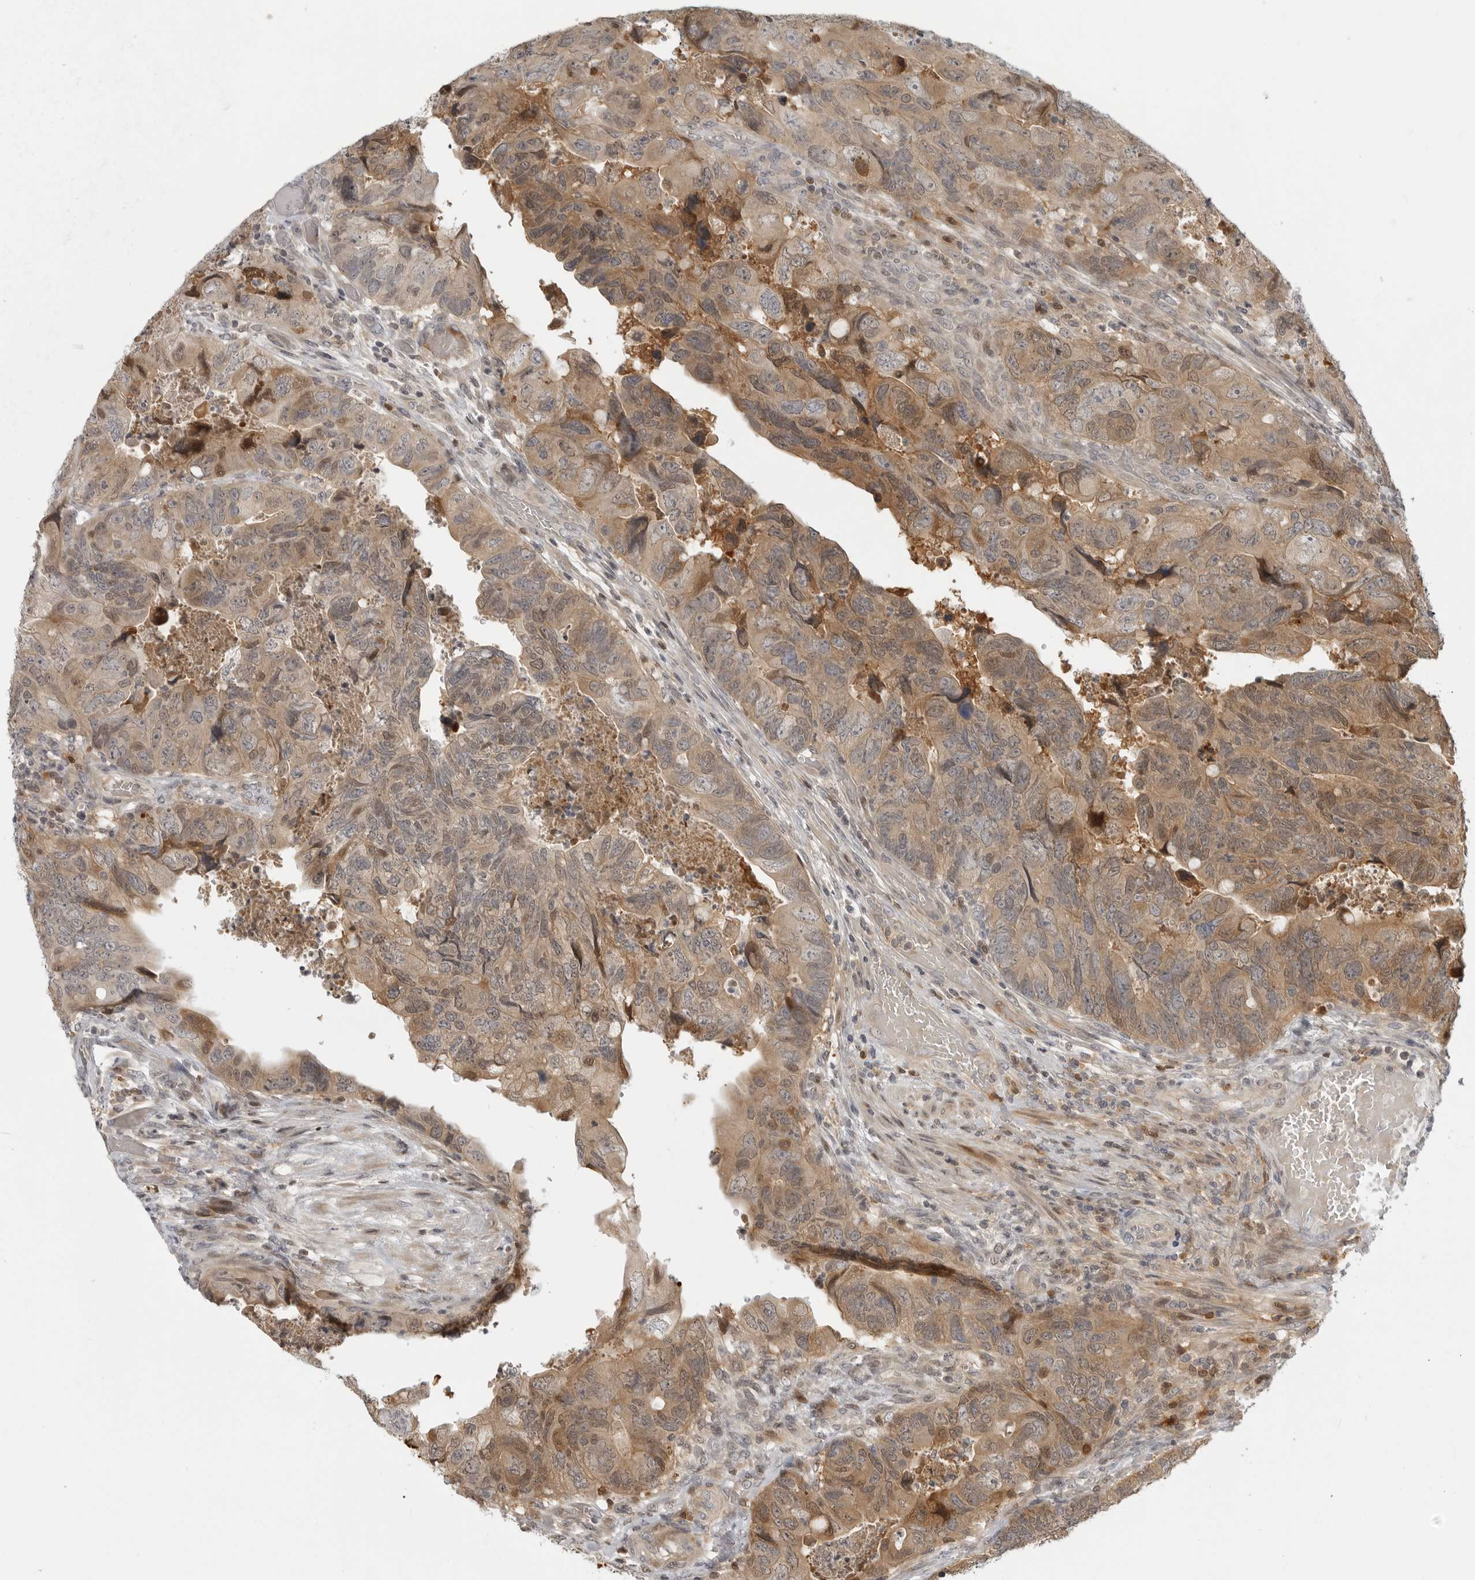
{"staining": {"intensity": "moderate", "quantity": ">75%", "location": "cytoplasmic/membranous,nuclear"}, "tissue": "colorectal cancer", "cell_type": "Tumor cells", "image_type": "cancer", "snomed": [{"axis": "morphology", "description": "Adenocarcinoma, NOS"}, {"axis": "topography", "description": "Rectum"}], "caption": "Moderate cytoplasmic/membranous and nuclear expression is seen in approximately >75% of tumor cells in adenocarcinoma (colorectal).", "gene": "CTIF", "patient": {"sex": "male", "age": 63}}